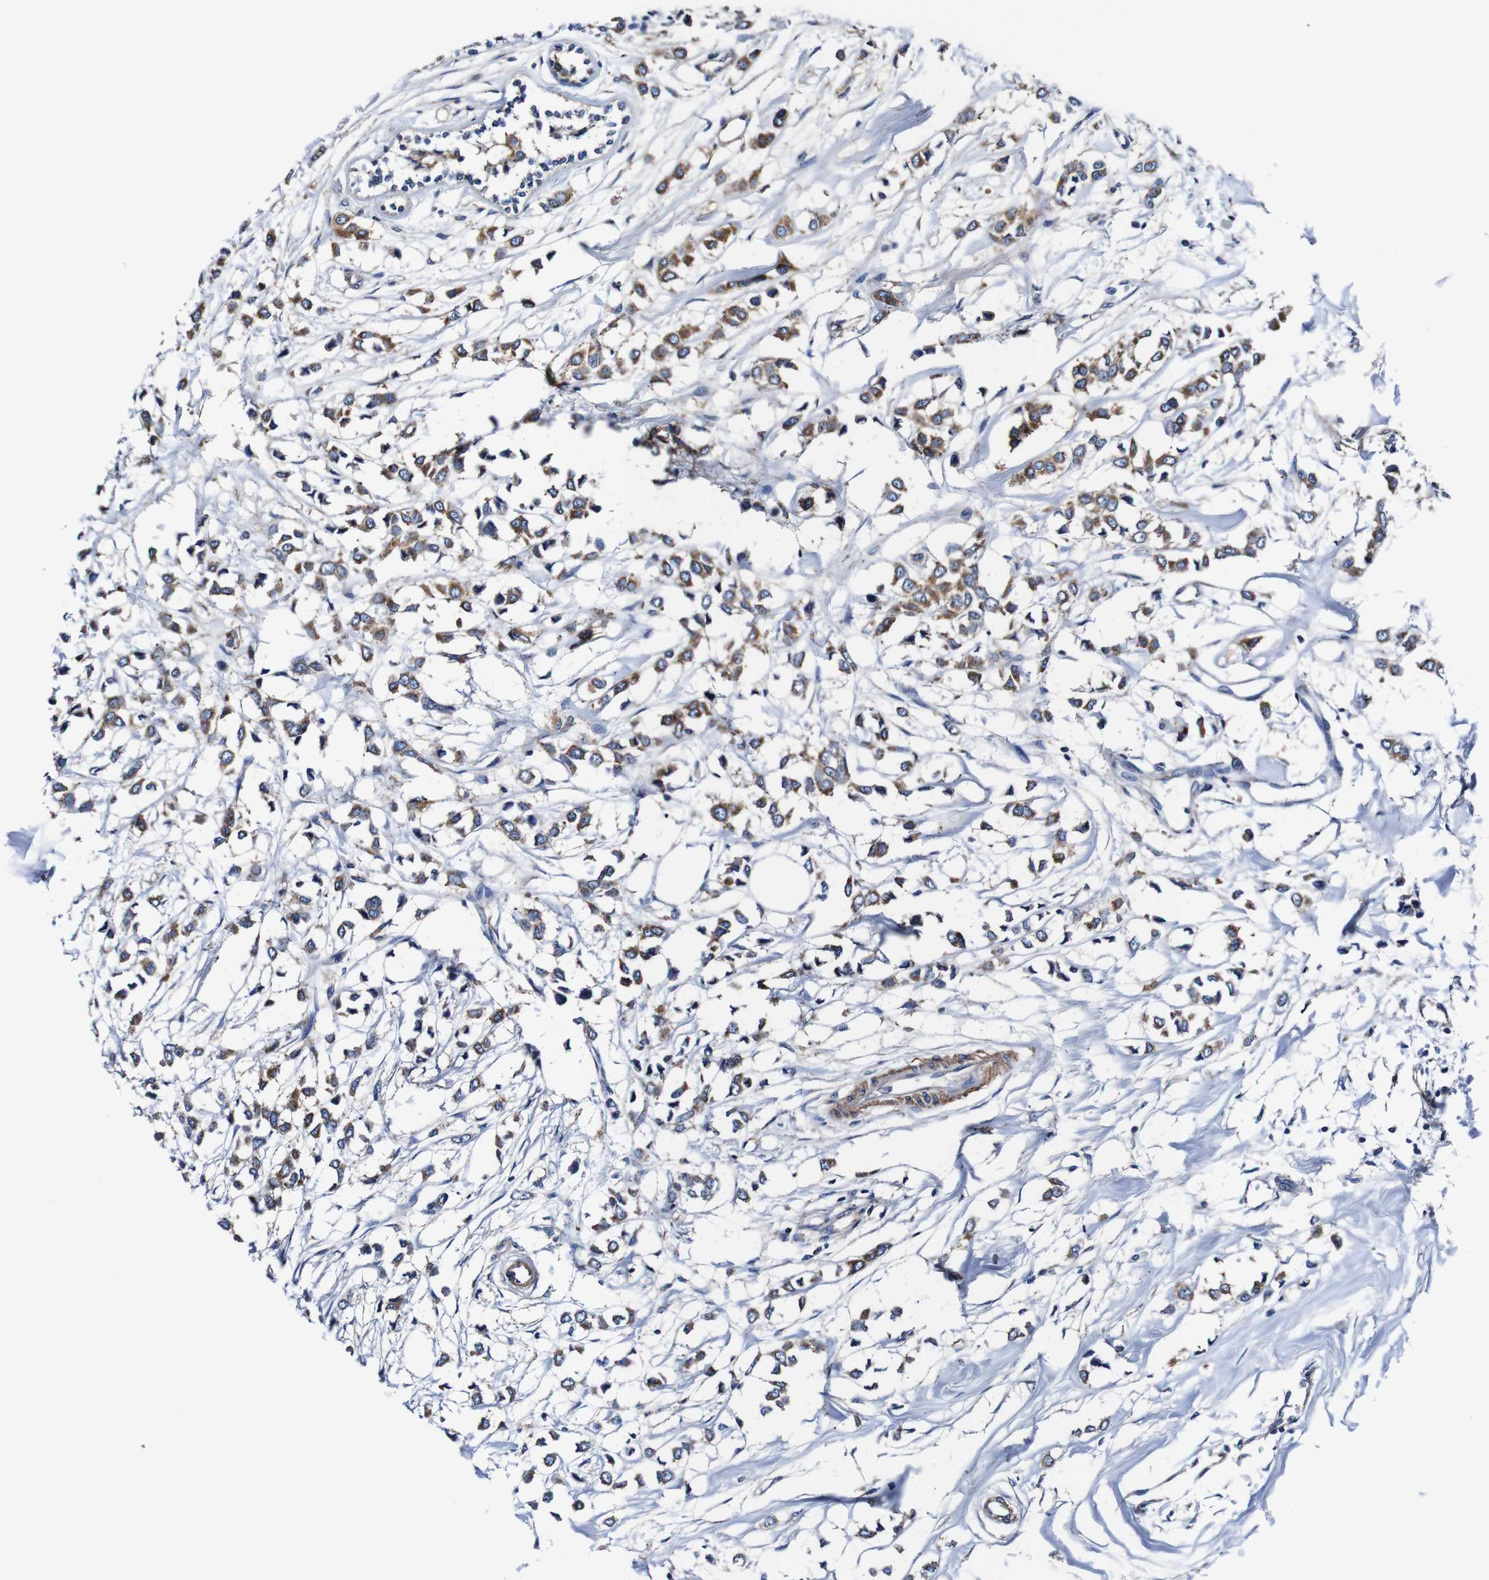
{"staining": {"intensity": "moderate", "quantity": ">75%", "location": "cytoplasmic/membranous"}, "tissue": "breast cancer", "cell_type": "Tumor cells", "image_type": "cancer", "snomed": [{"axis": "morphology", "description": "Lobular carcinoma"}, {"axis": "topography", "description": "Breast"}], "caption": "Breast cancer was stained to show a protein in brown. There is medium levels of moderate cytoplasmic/membranous positivity in approximately >75% of tumor cells.", "gene": "PDCD6IP", "patient": {"sex": "female", "age": 51}}